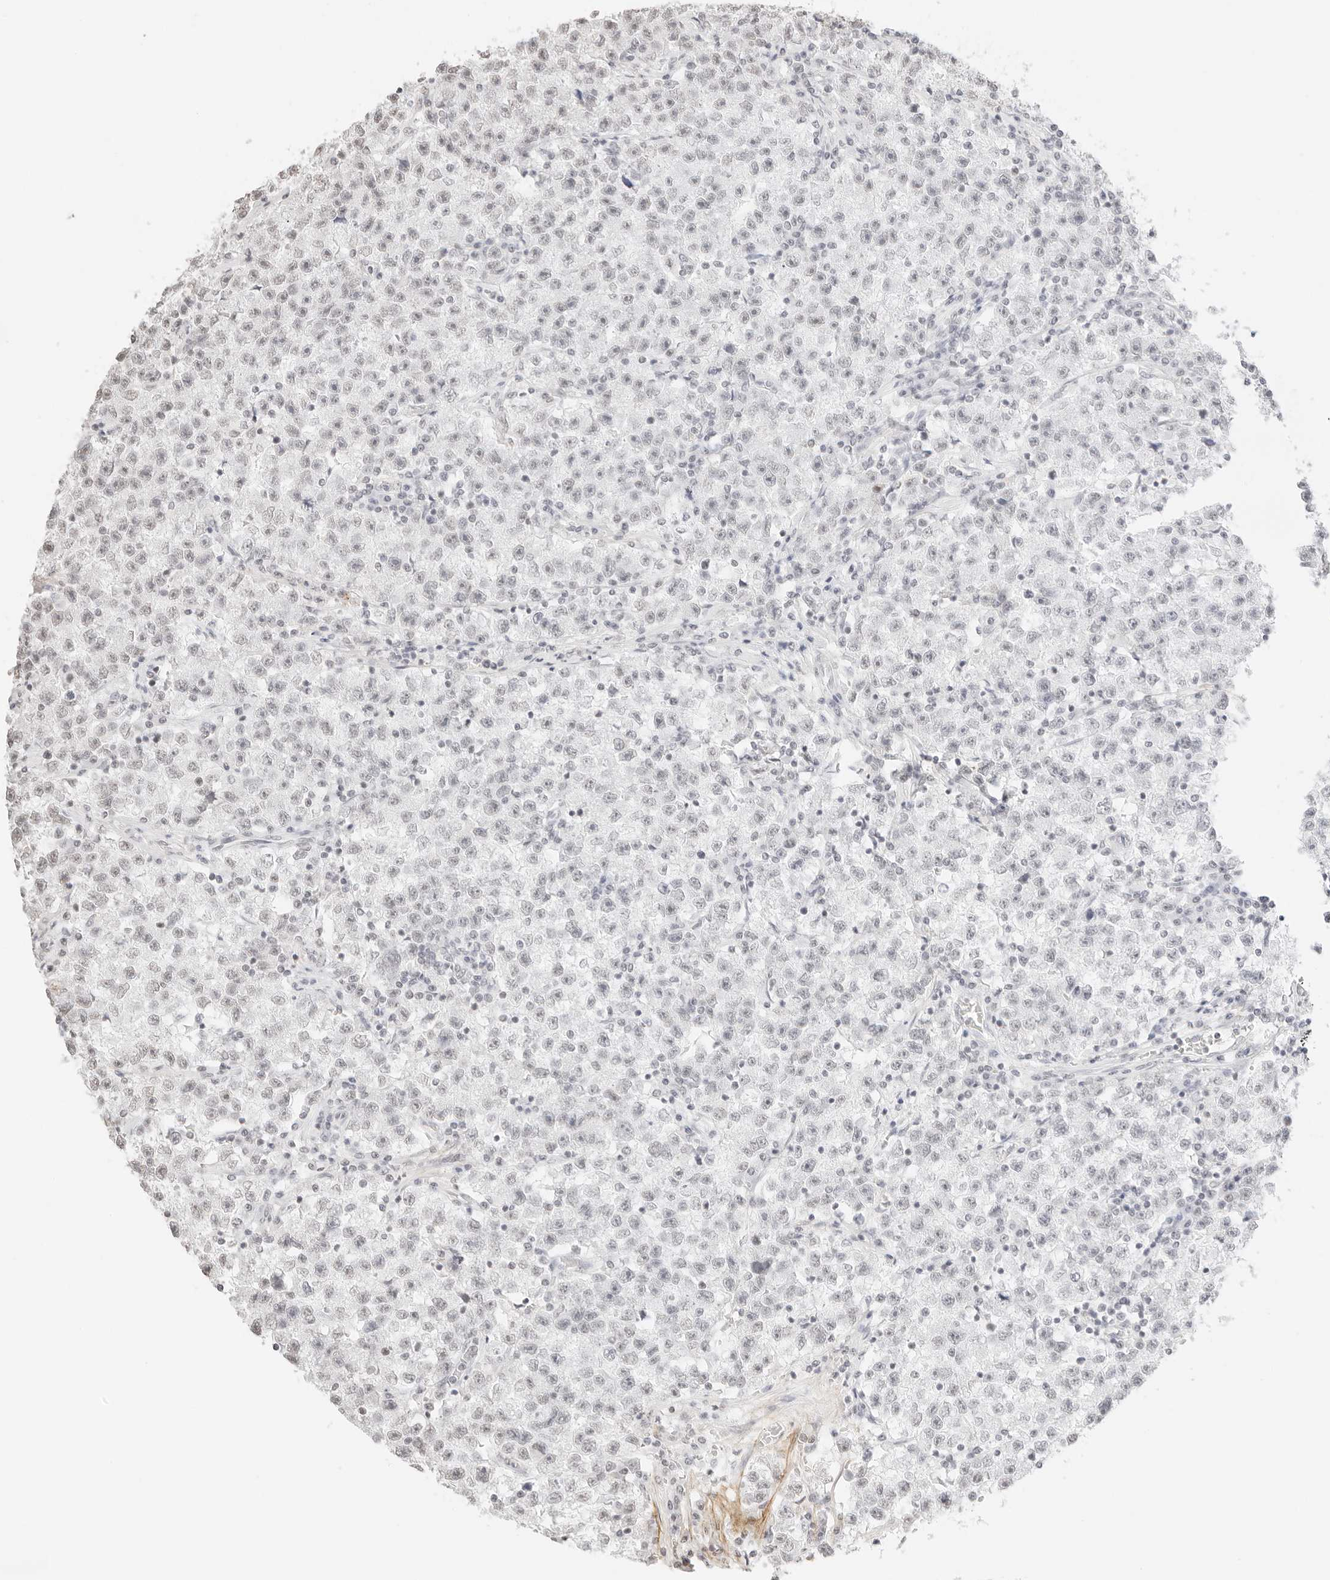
{"staining": {"intensity": "negative", "quantity": "none", "location": "none"}, "tissue": "testis cancer", "cell_type": "Tumor cells", "image_type": "cancer", "snomed": [{"axis": "morphology", "description": "Seminoma, NOS"}, {"axis": "topography", "description": "Testis"}], "caption": "A photomicrograph of seminoma (testis) stained for a protein exhibits no brown staining in tumor cells. (Brightfield microscopy of DAB (3,3'-diaminobenzidine) immunohistochemistry at high magnification).", "gene": "FBLN5", "patient": {"sex": "male", "age": 22}}